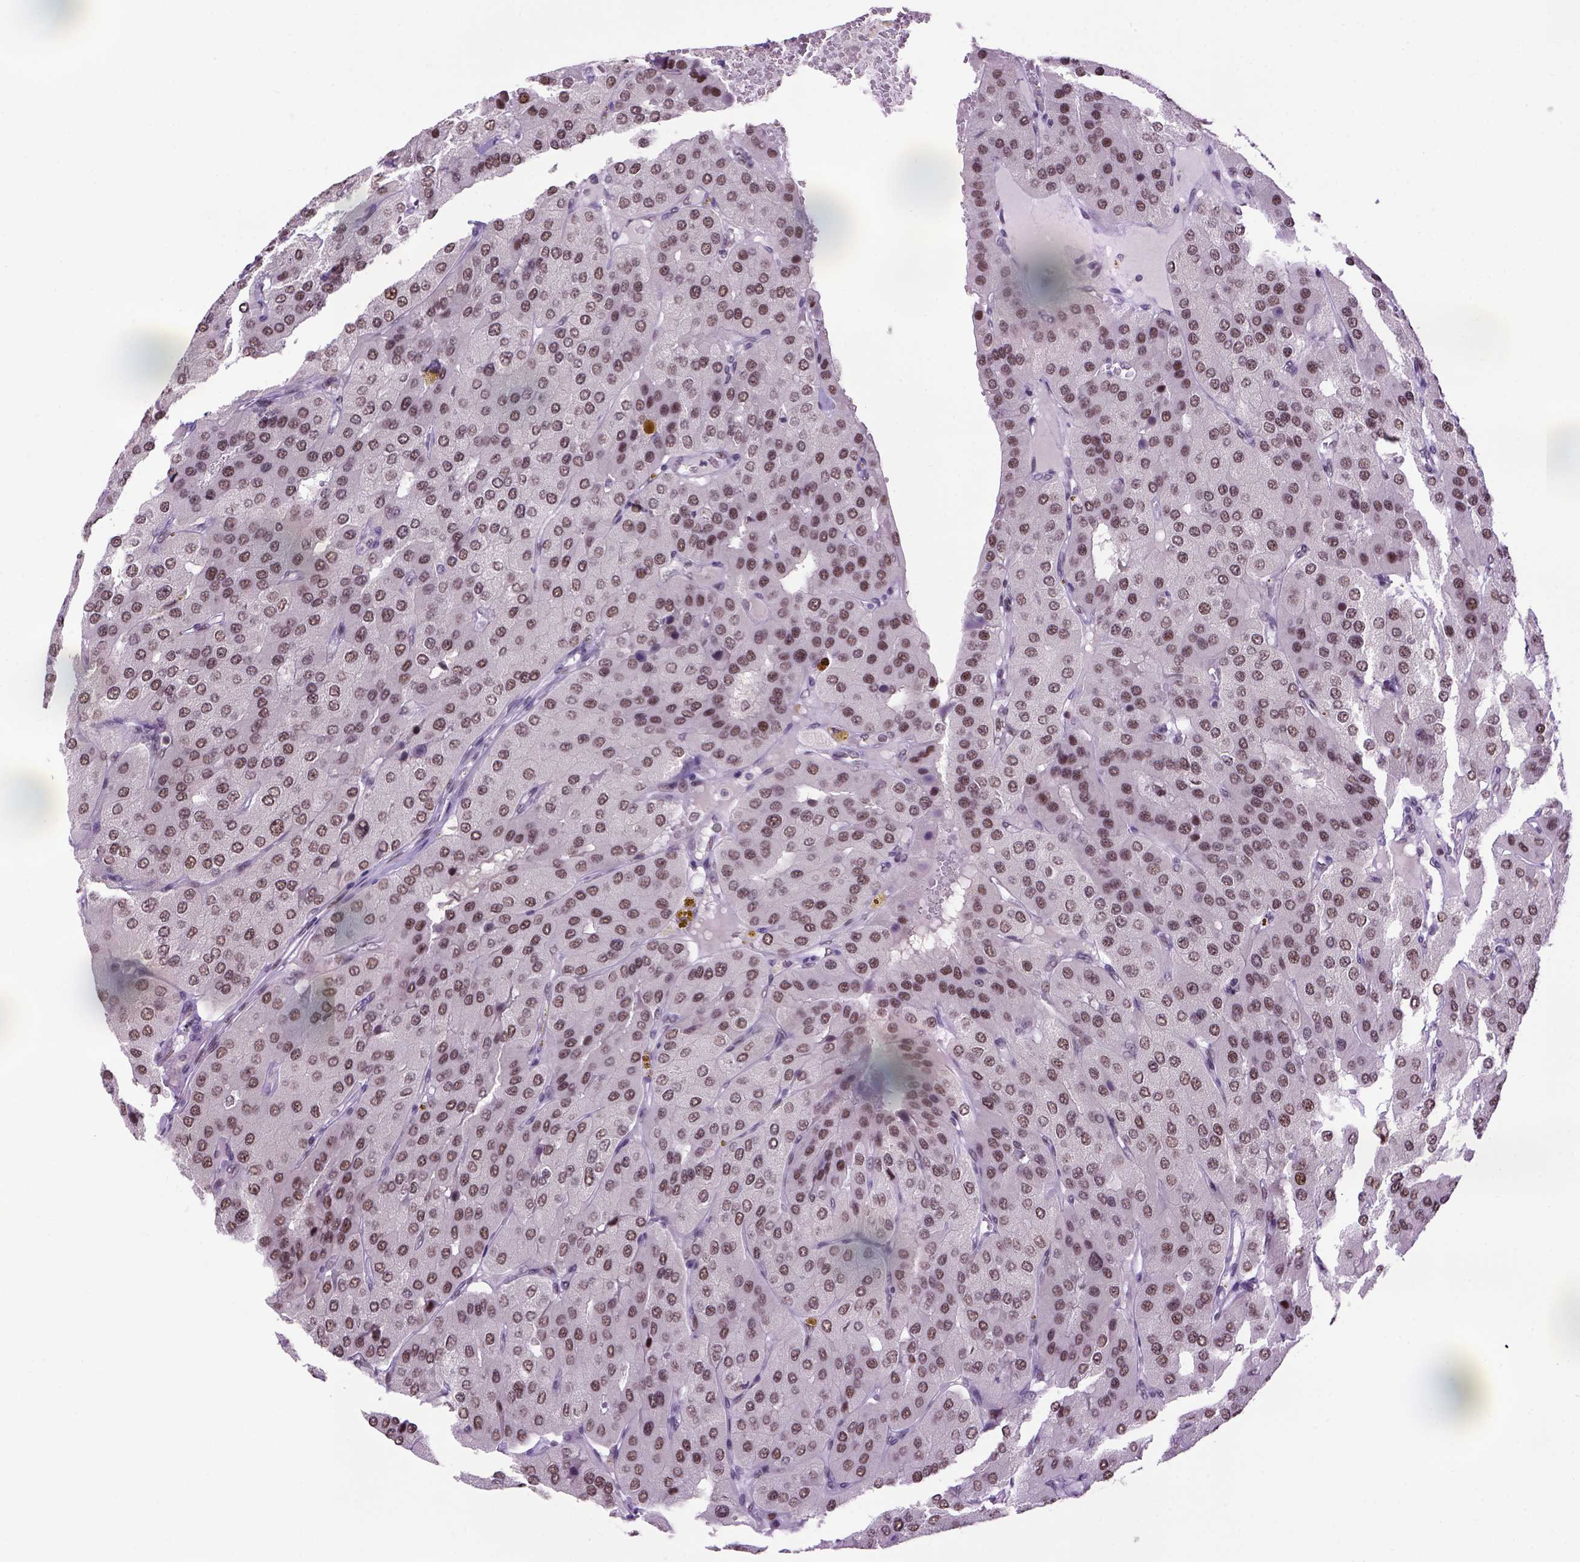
{"staining": {"intensity": "moderate", "quantity": "25%-75%", "location": "nuclear"}, "tissue": "parathyroid gland", "cell_type": "Glandular cells", "image_type": "normal", "snomed": [{"axis": "morphology", "description": "Normal tissue, NOS"}, {"axis": "morphology", "description": "Adenoma, NOS"}, {"axis": "topography", "description": "Parathyroid gland"}], "caption": "Human parathyroid gland stained for a protein (brown) exhibits moderate nuclear positive expression in approximately 25%-75% of glandular cells.", "gene": "TBPL1", "patient": {"sex": "female", "age": 86}}